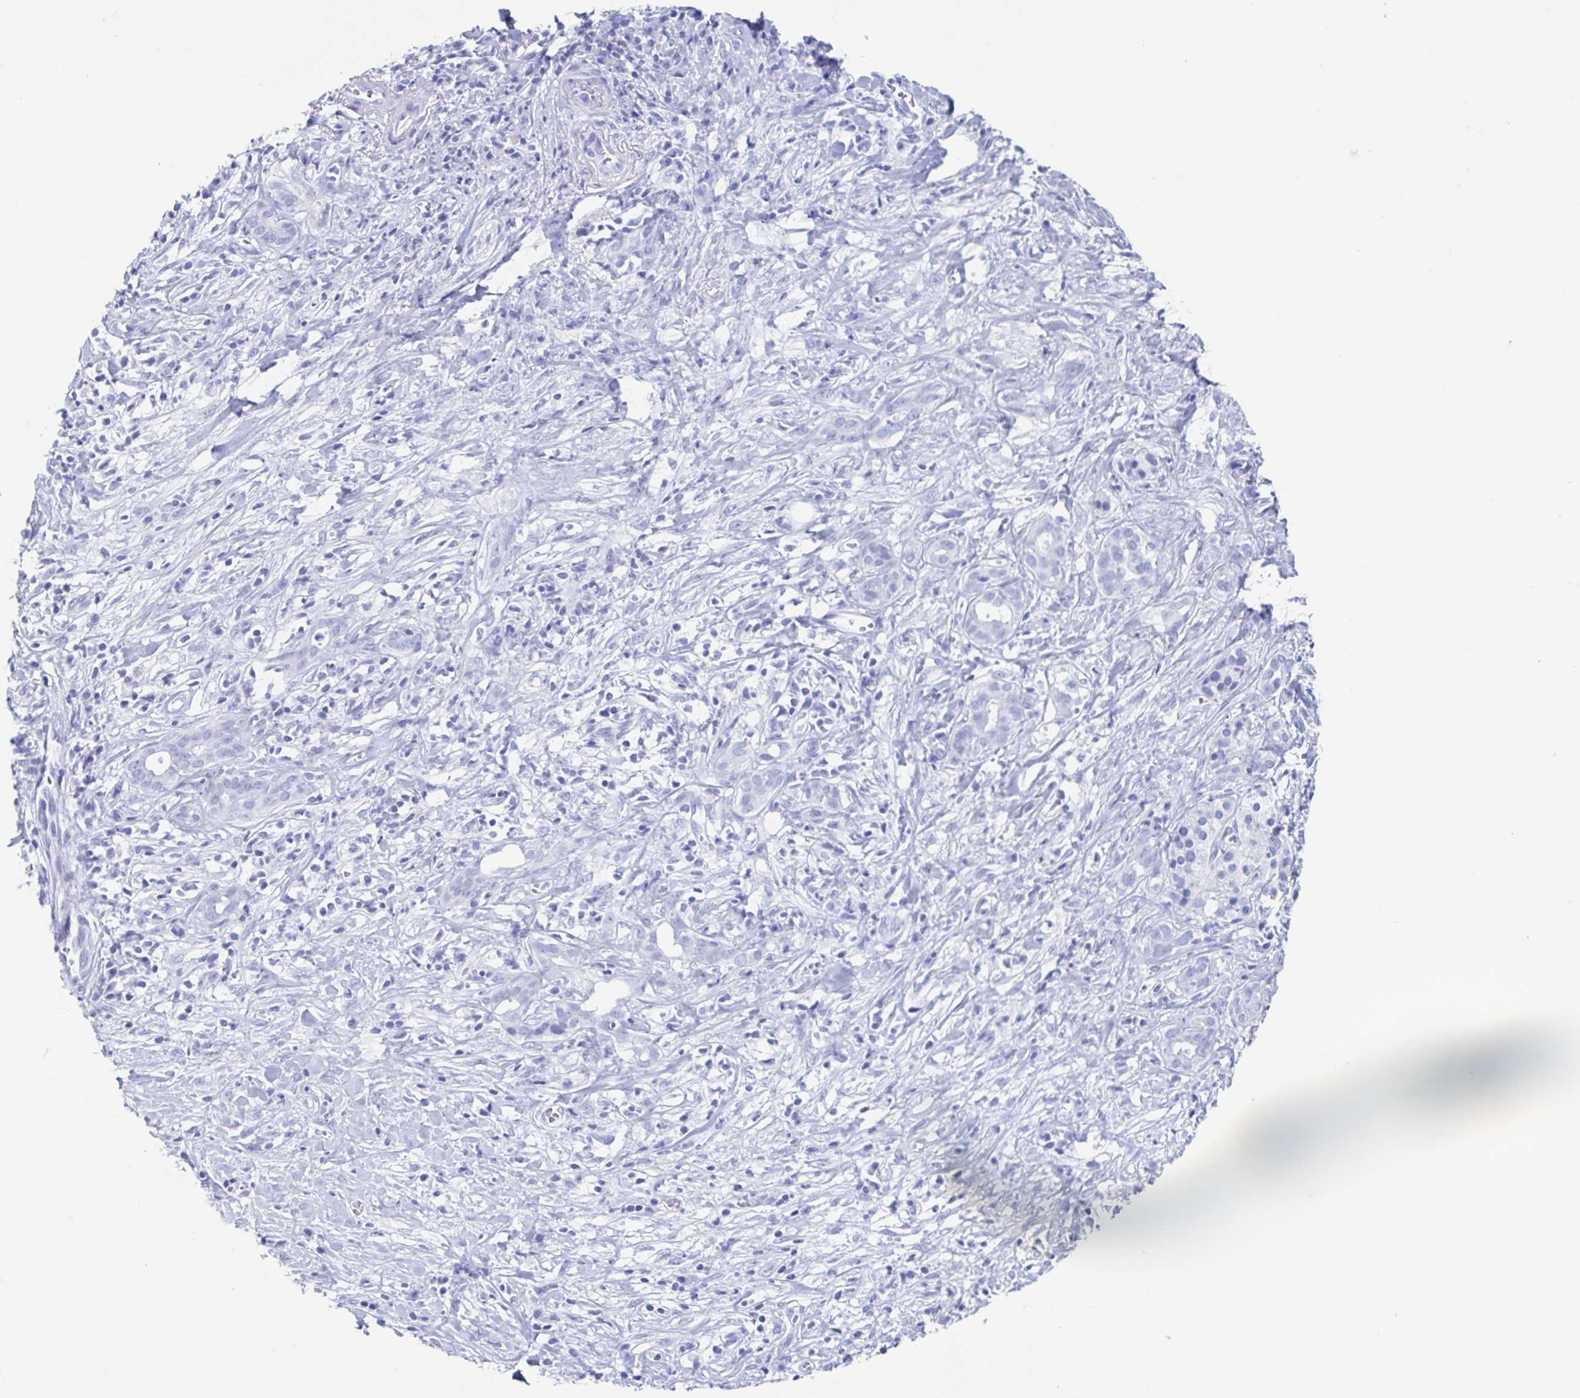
{"staining": {"intensity": "negative", "quantity": "none", "location": "none"}, "tissue": "pancreatic cancer", "cell_type": "Tumor cells", "image_type": "cancer", "snomed": [{"axis": "morphology", "description": "Adenocarcinoma, NOS"}, {"axis": "topography", "description": "Pancreas"}], "caption": "Tumor cells show no significant positivity in pancreatic cancer.", "gene": "HDGFL1", "patient": {"sex": "male", "age": 61}}